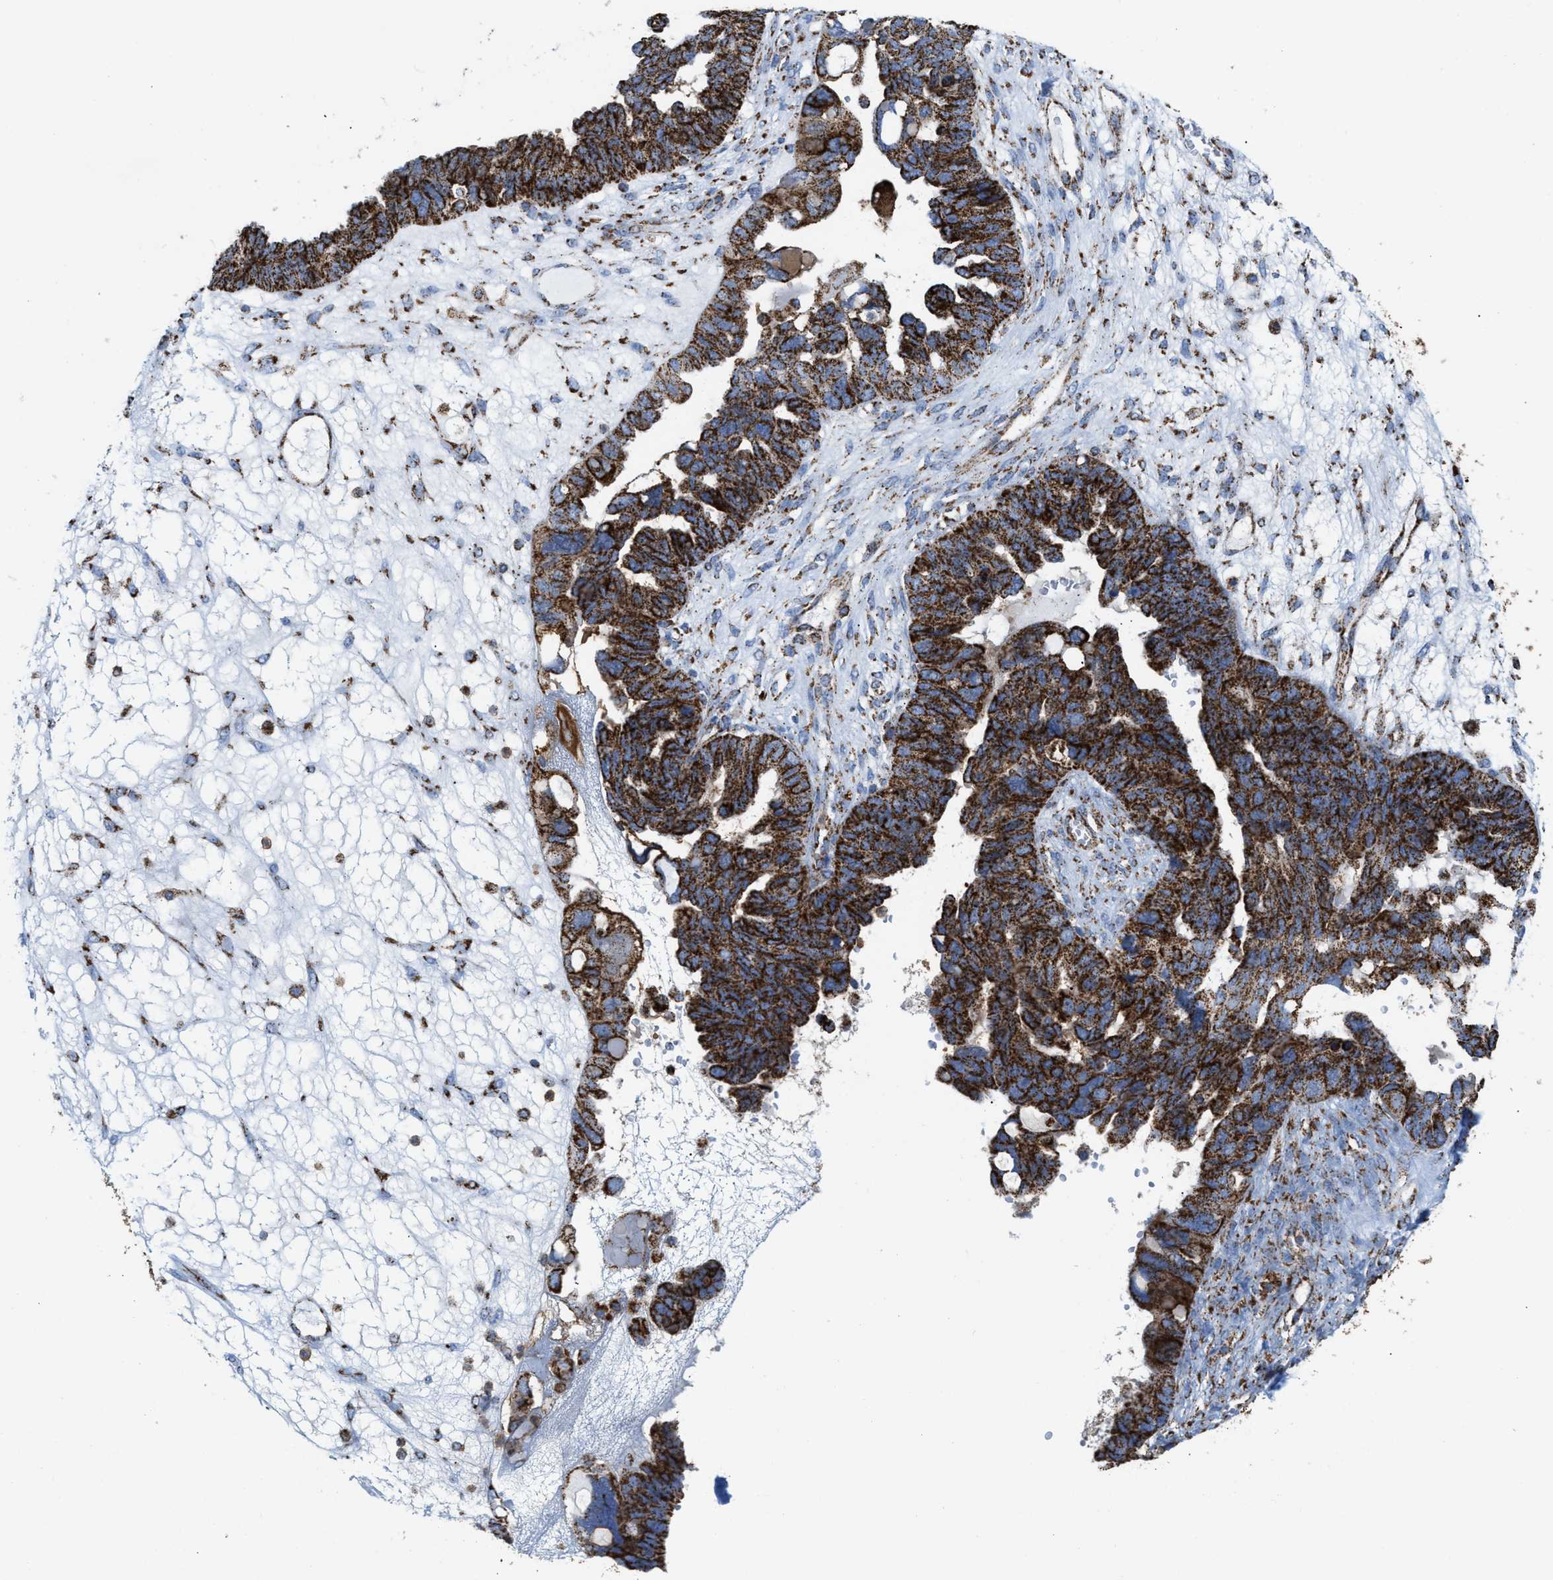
{"staining": {"intensity": "strong", "quantity": ">75%", "location": "cytoplasmic/membranous"}, "tissue": "ovarian cancer", "cell_type": "Tumor cells", "image_type": "cancer", "snomed": [{"axis": "morphology", "description": "Cystadenocarcinoma, serous, NOS"}, {"axis": "topography", "description": "Ovary"}], "caption": "High-power microscopy captured an immunohistochemistry (IHC) histopathology image of ovarian cancer, revealing strong cytoplasmic/membranous positivity in approximately >75% of tumor cells.", "gene": "ECHS1", "patient": {"sex": "female", "age": 79}}